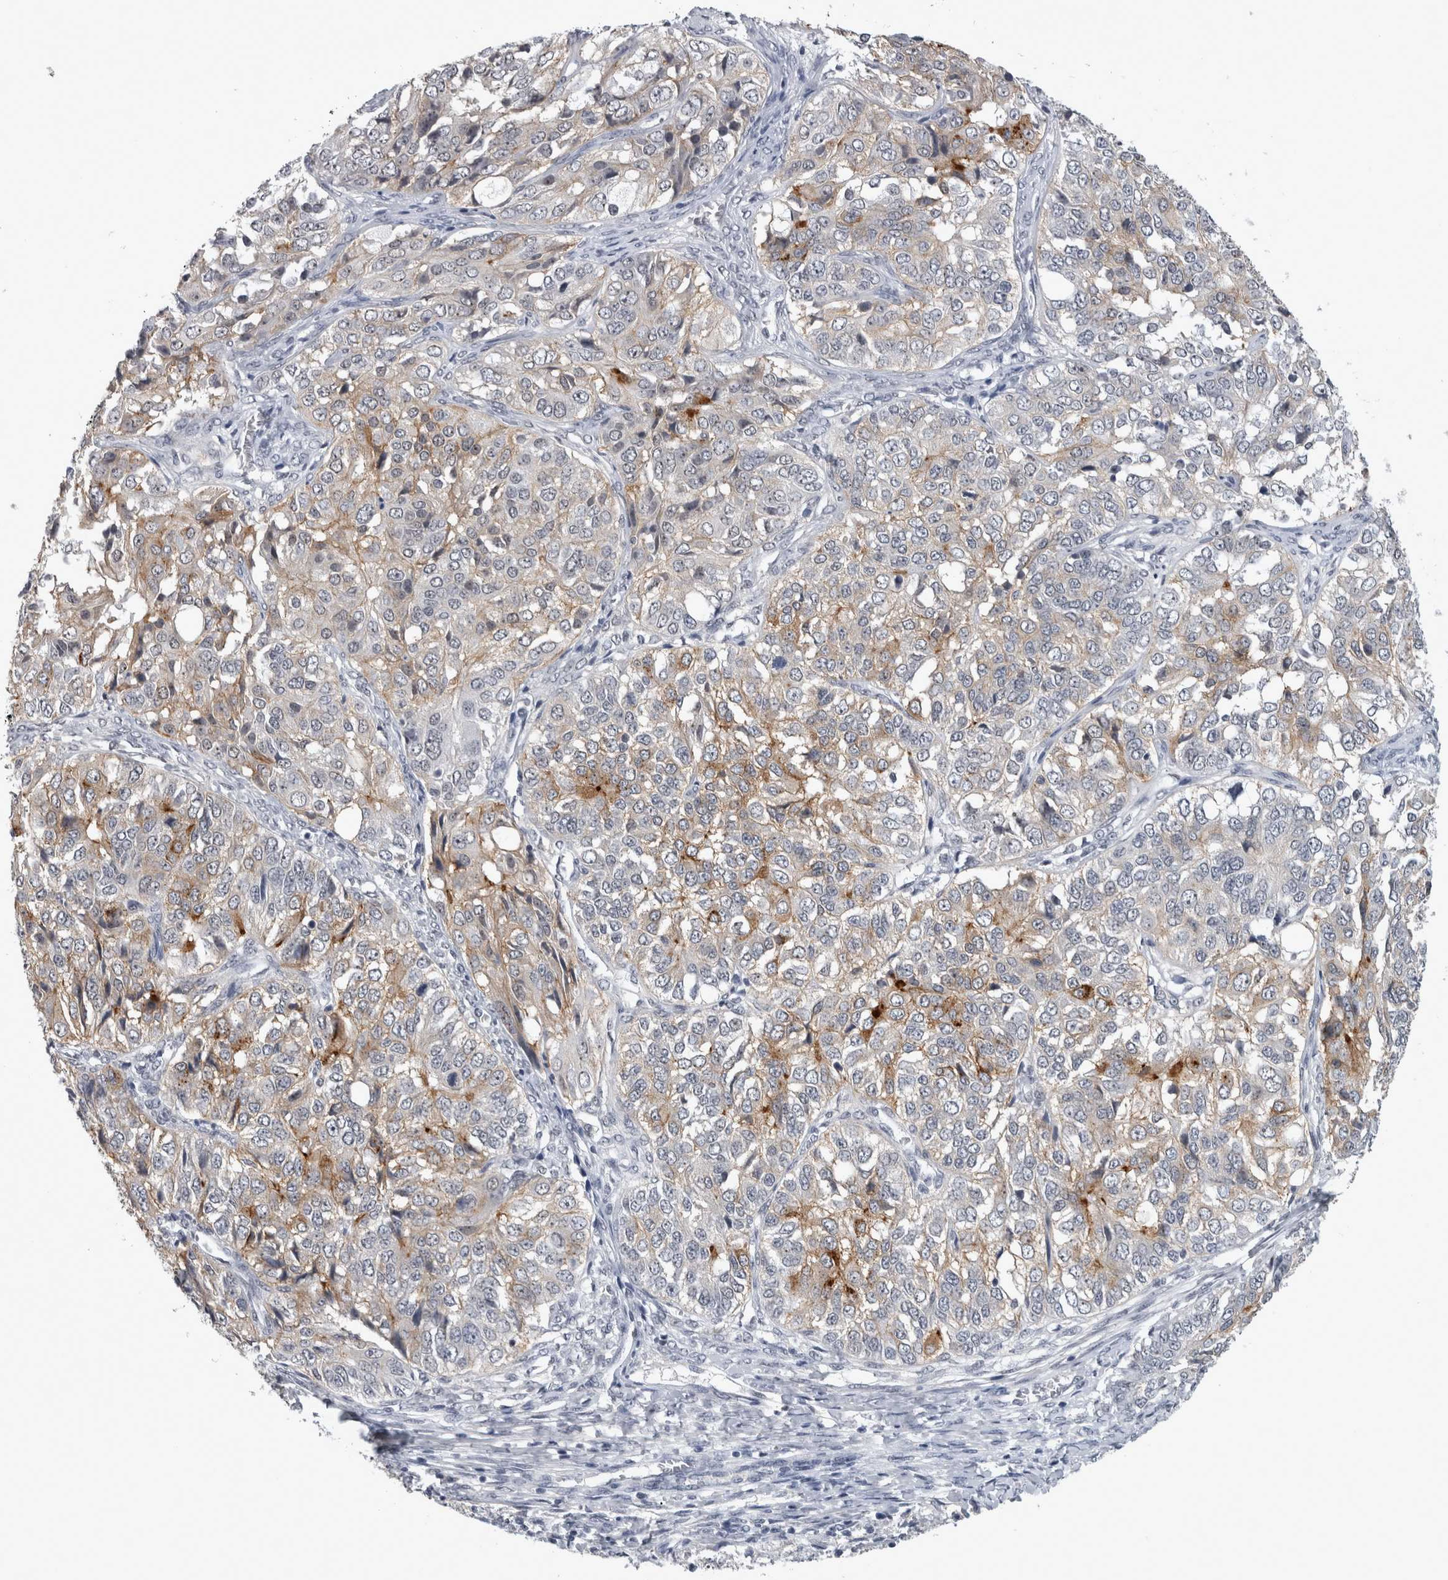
{"staining": {"intensity": "moderate", "quantity": "25%-75%", "location": "cytoplasmic/membranous"}, "tissue": "ovarian cancer", "cell_type": "Tumor cells", "image_type": "cancer", "snomed": [{"axis": "morphology", "description": "Carcinoma, endometroid"}, {"axis": "topography", "description": "Ovary"}], "caption": "Protein staining by immunohistochemistry exhibits moderate cytoplasmic/membranous staining in about 25%-75% of tumor cells in ovarian cancer (endometroid carcinoma).", "gene": "PEBP4", "patient": {"sex": "female", "age": 51}}